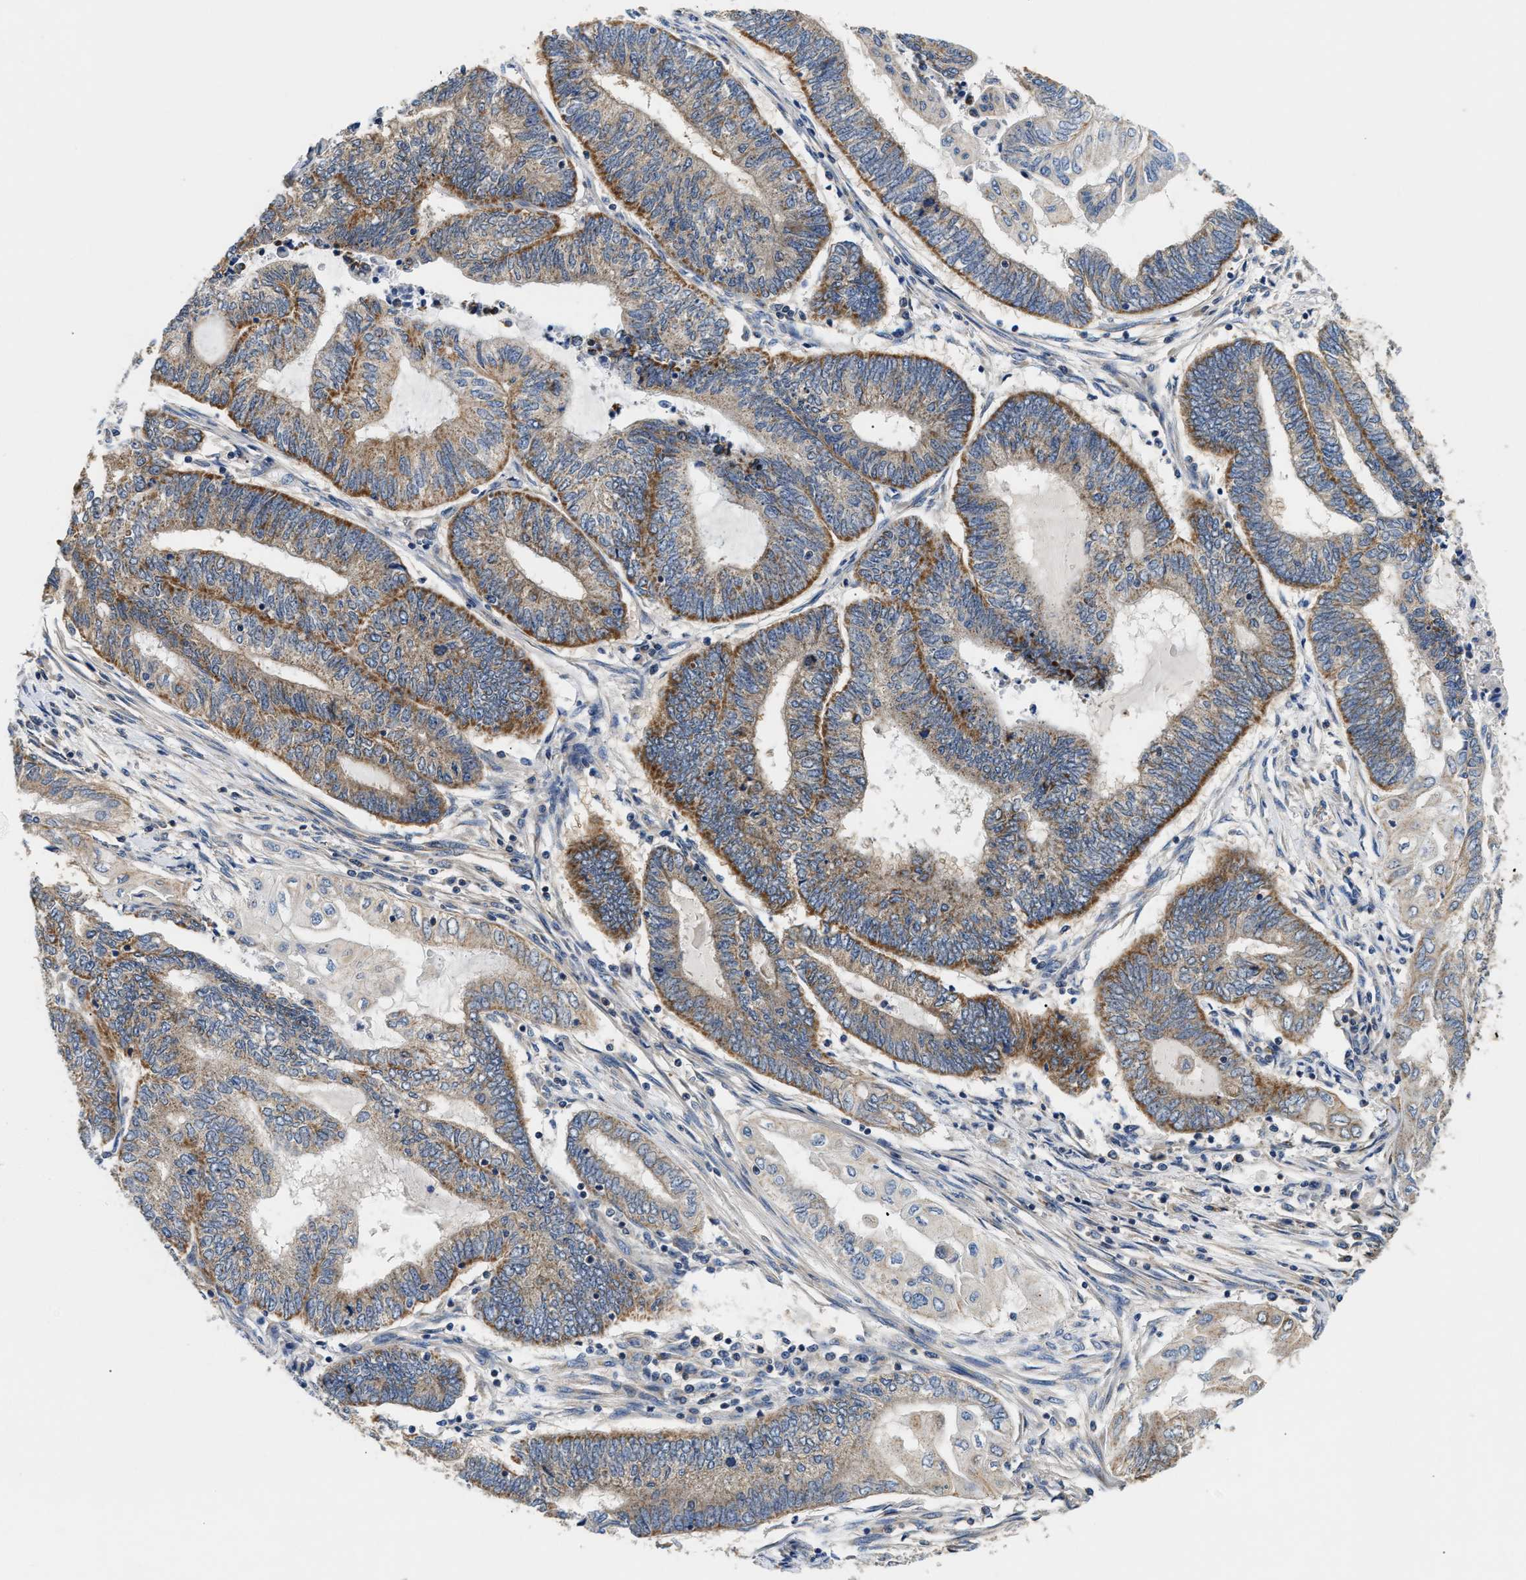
{"staining": {"intensity": "moderate", "quantity": "25%-75%", "location": "cytoplasmic/membranous"}, "tissue": "endometrial cancer", "cell_type": "Tumor cells", "image_type": "cancer", "snomed": [{"axis": "morphology", "description": "Adenocarcinoma, NOS"}, {"axis": "topography", "description": "Uterus"}, {"axis": "topography", "description": "Endometrium"}], "caption": "A medium amount of moderate cytoplasmic/membranous positivity is seen in approximately 25%-75% of tumor cells in adenocarcinoma (endometrial) tissue. The protein of interest is shown in brown color, while the nuclei are stained blue.", "gene": "CCM2", "patient": {"sex": "female", "age": 70}}